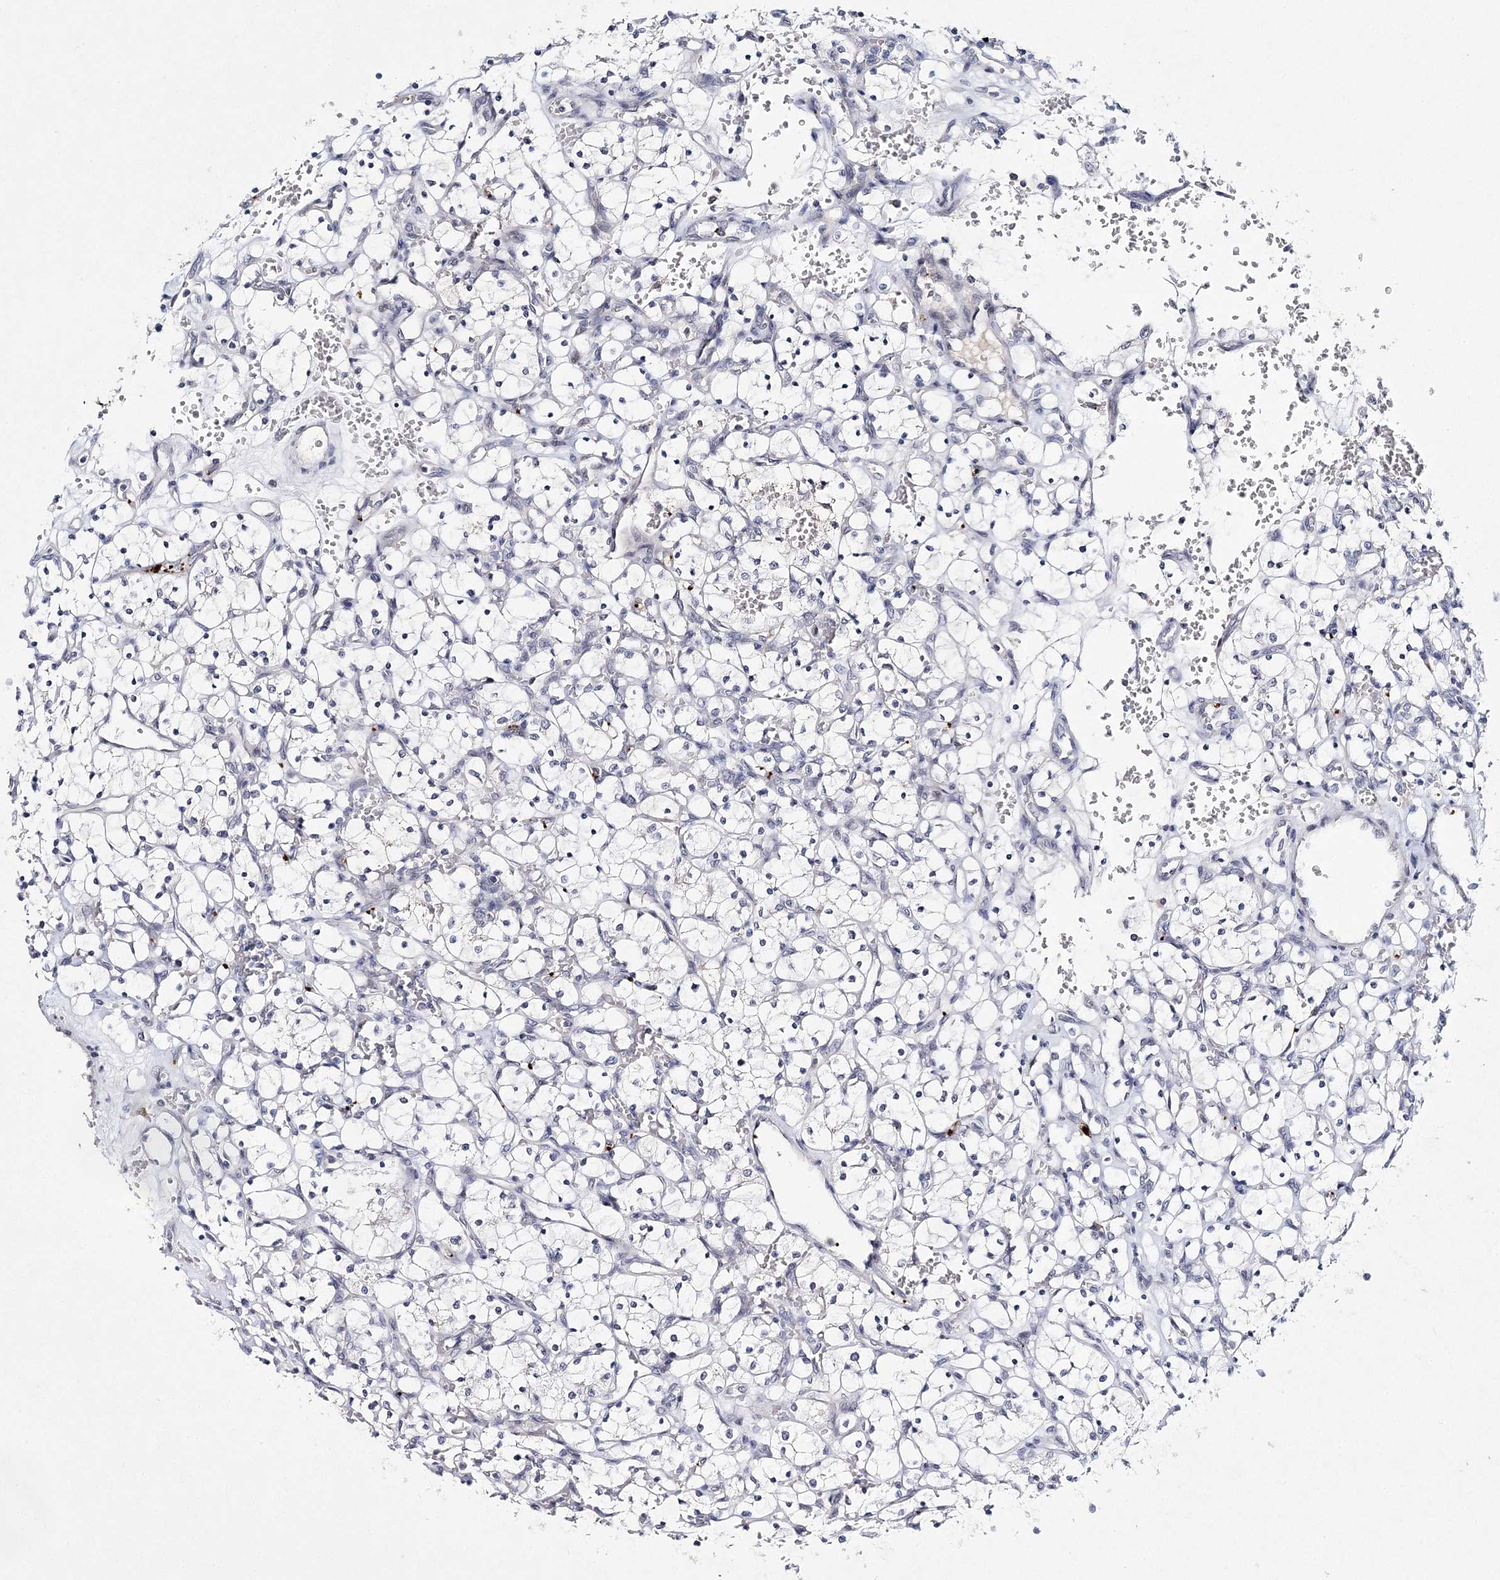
{"staining": {"intensity": "negative", "quantity": "none", "location": "none"}, "tissue": "renal cancer", "cell_type": "Tumor cells", "image_type": "cancer", "snomed": [{"axis": "morphology", "description": "Adenocarcinoma, NOS"}, {"axis": "topography", "description": "Kidney"}], "caption": "Immunohistochemistry (IHC) histopathology image of human renal adenocarcinoma stained for a protein (brown), which exhibits no expression in tumor cells. The staining was performed using DAB (3,3'-diaminobenzidine) to visualize the protein expression in brown, while the nuclei were stained in blue with hematoxylin (Magnification: 20x).", "gene": "MYOZ2", "patient": {"sex": "female", "age": 69}}